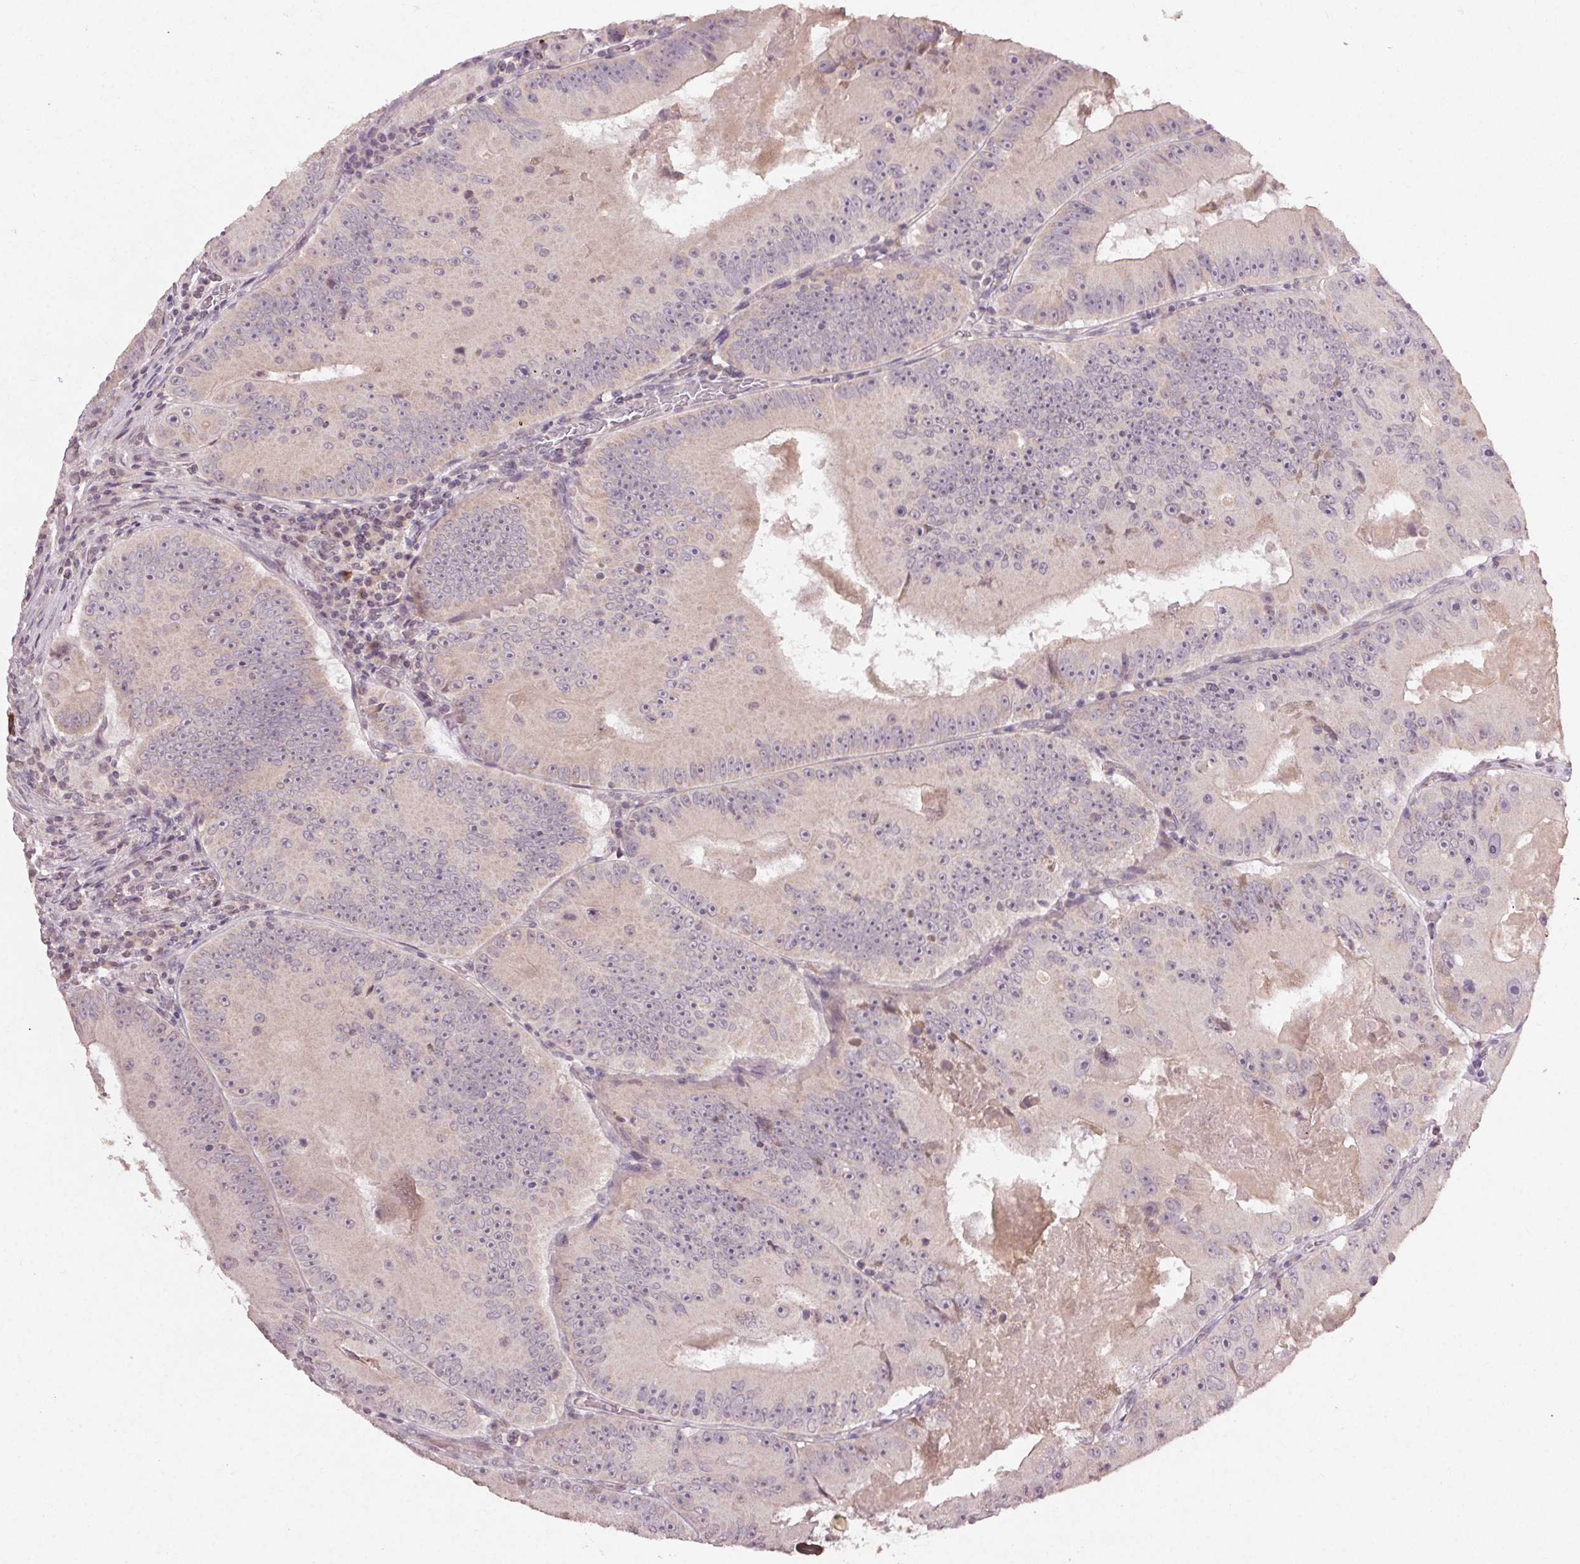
{"staining": {"intensity": "weak", "quantity": "<25%", "location": "cytoplasmic/membranous"}, "tissue": "colorectal cancer", "cell_type": "Tumor cells", "image_type": "cancer", "snomed": [{"axis": "morphology", "description": "Adenocarcinoma, NOS"}, {"axis": "topography", "description": "Colon"}], "caption": "Immunohistochemical staining of human adenocarcinoma (colorectal) shows no significant positivity in tumor cells.", "gene": "KLRC3", "patient": {"sex": "female", "age": 86}}